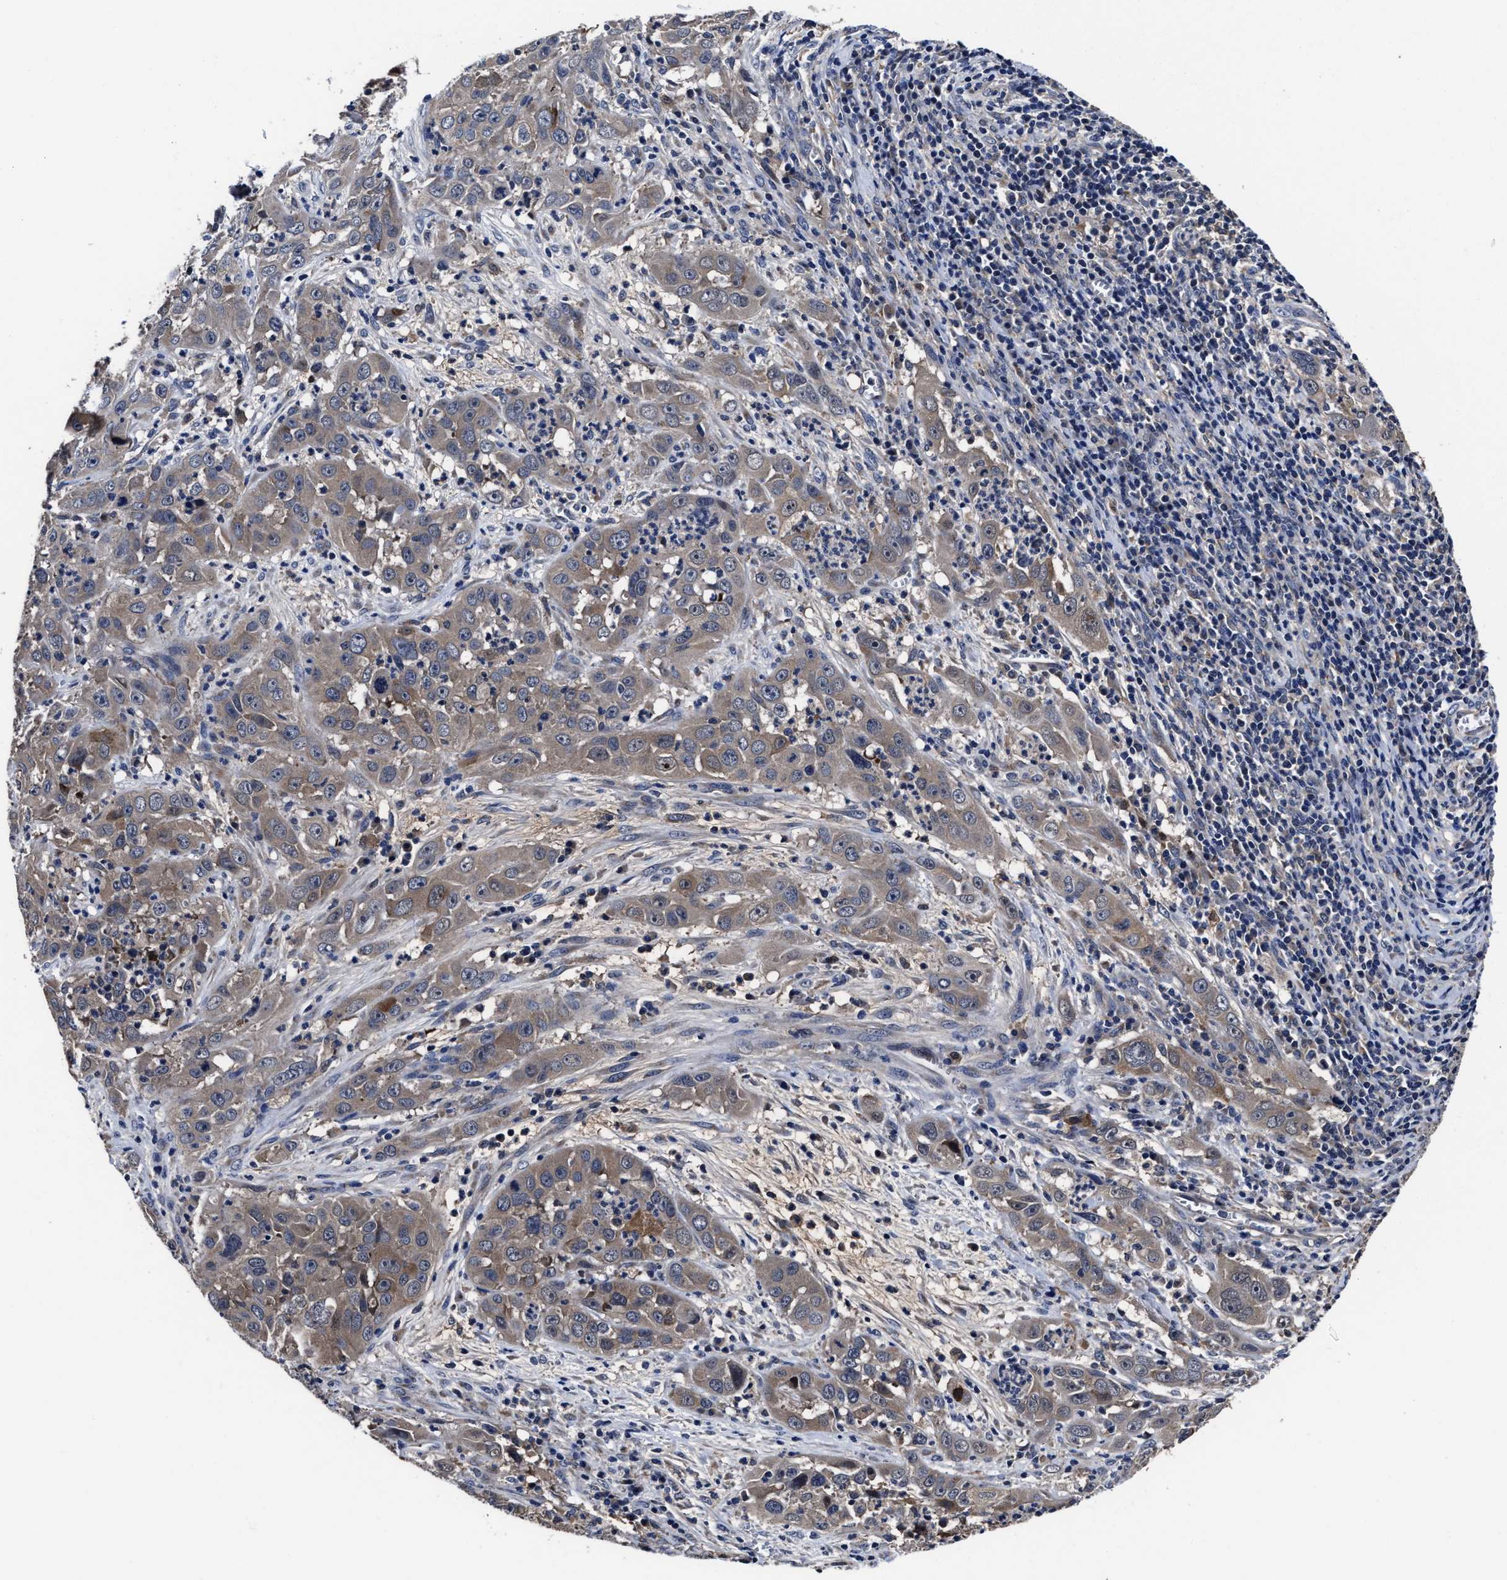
{"staining": {"intensity": "weak", "quantity": "<25%", "location": "cytoplasmic/membranous"}, "tissue": "cervical cancer", "cell_type": "Tumor cells", "image_type": "cancer", "snomed": [{"axis": "morphology", "description": "Squamous cell carcinoma, NOS"}, {"axis": "topography", "description": "Cervix"}], "caption": "Tumor cells are negative for protein expression in human squamous cell carcinoma (cervical).", "gene": "SOCS5", "patient": {"sex": "female", "age": 32}}